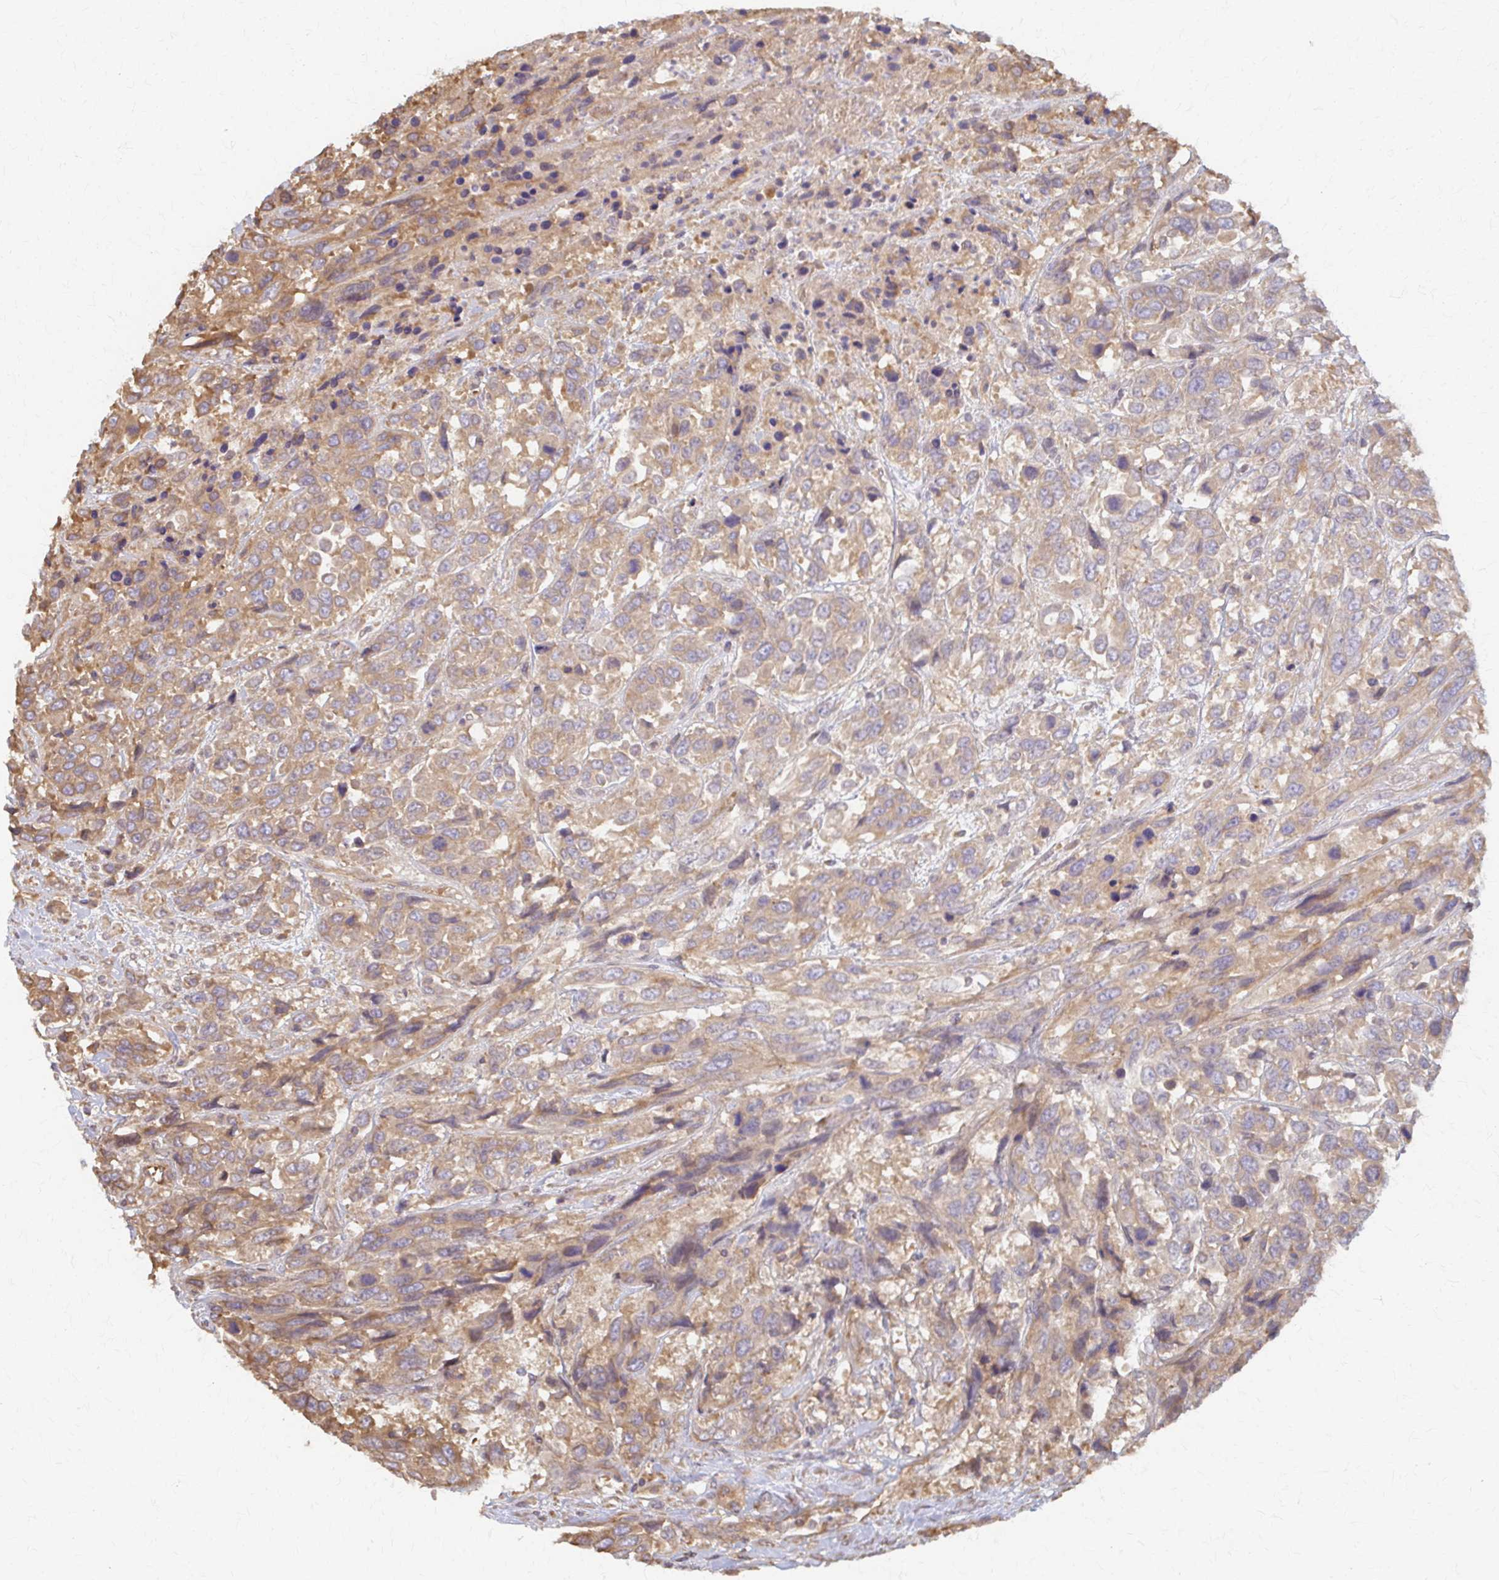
{"staining": {"intensity": "moderate", "quantity": ">75%", "location": "cytoplasmic/membranous"}, "tissue": "urothelial cancer", "cell_type": "Tumor cells", "image_type": "cancer", "snomed": [{"axis": "morphology", "description": "Urothelial carcinoma, High grade"}, {"axis": "topography", "description": "Urinary bladder"}], "caption": "High-grade urothelial carcinoma was stained to show a protein in brown. There is medium levels of moderate cytoplasmic/membranous positivity in approximately >75% of tumor cells.", "gene": "ARHGAP35", "patient": {"sex": "female", "age": 70}}